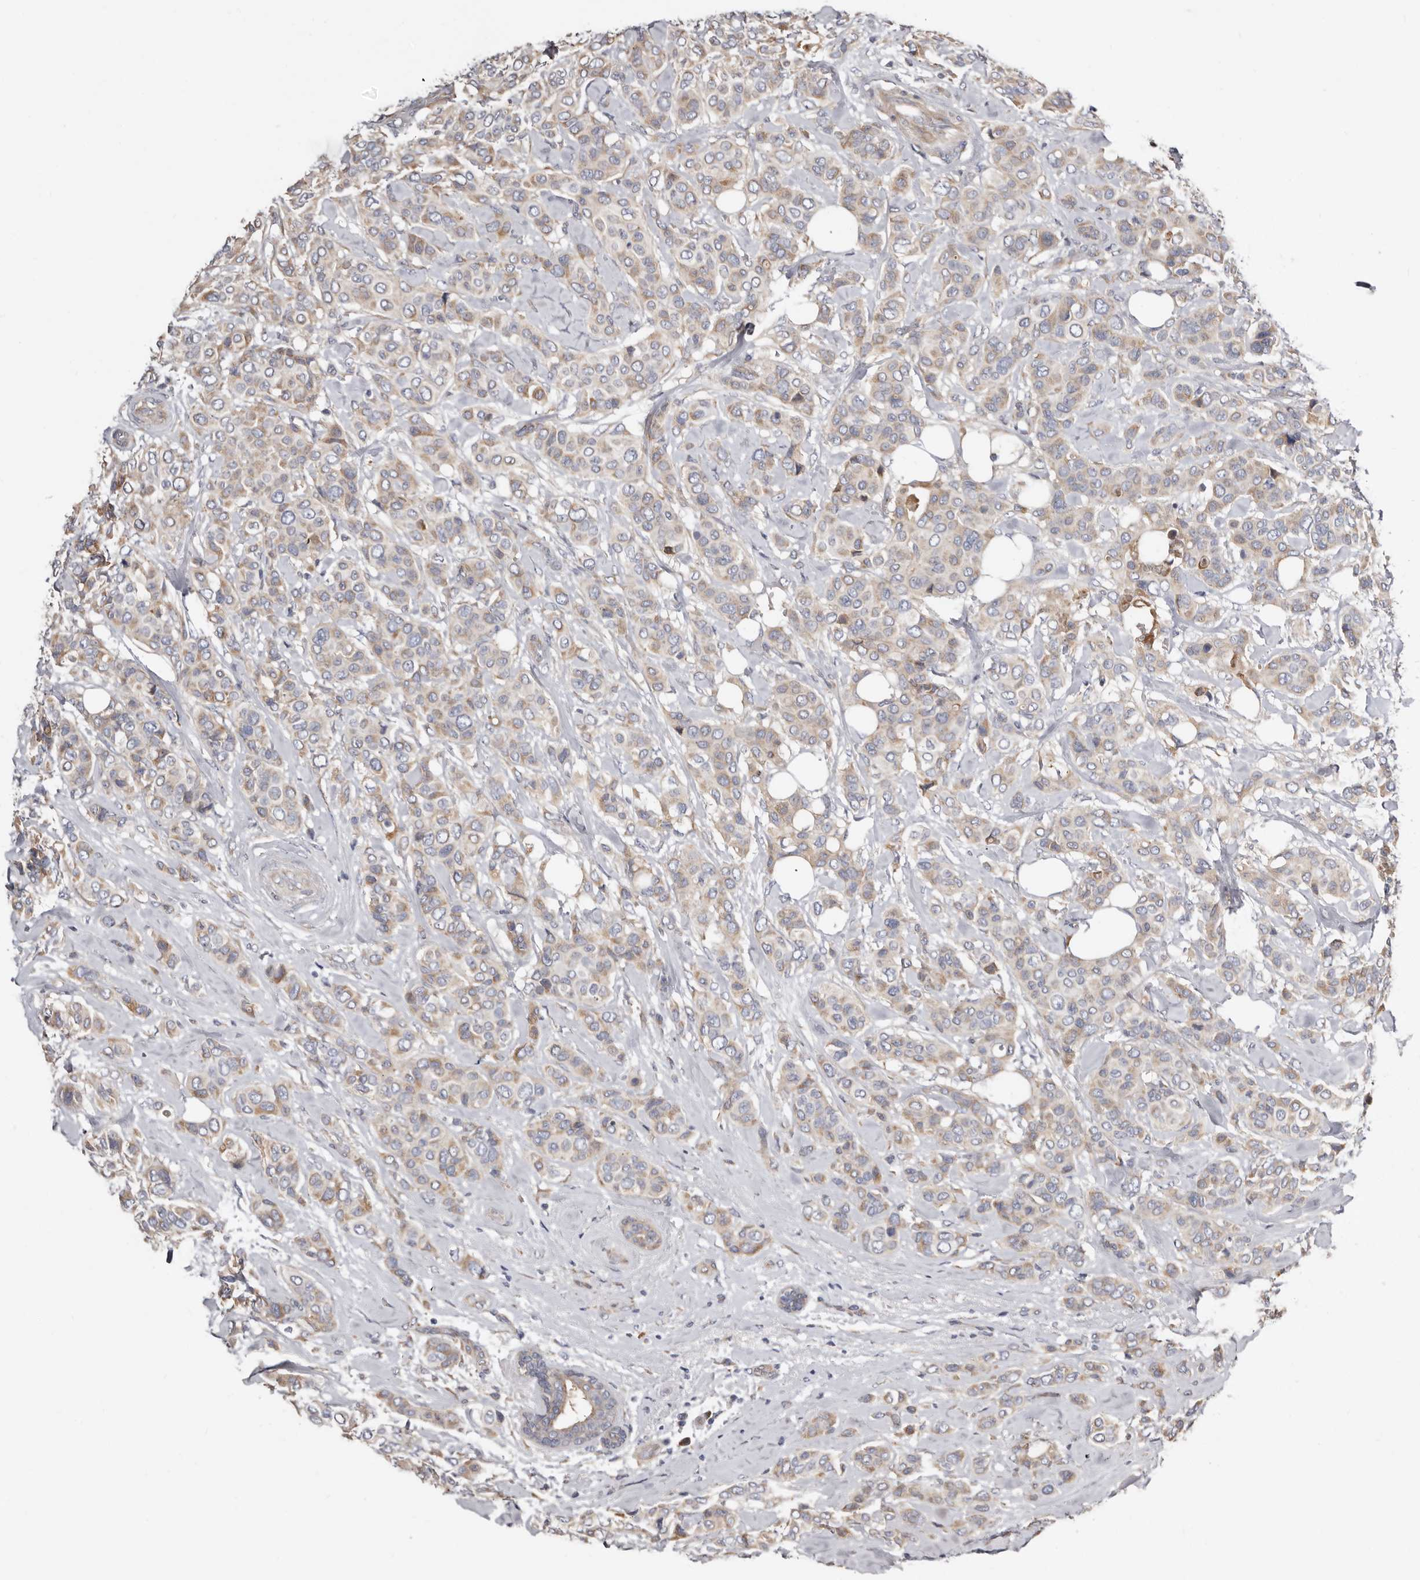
{"staining": {"intensity": "weak", "quantity": "25%-75%", "location": "cytoplasmic/membranous"}, "tissue": "breast cancer", "cell_type": "Tumor cells", "image_type": "cancer", "snomed": [{"axis": "morphology", "description": "Lobular carcinoma"}, {"axis": "topography", "description": "Breast"}], "caption": "Immunohistochemical staining of human breast cancer (lobular carcinoma) reveals low levels of weak cytoplasmic/membranous protein staining in about 25%-75% of tumor cells.", "gene": "ASIC5", "patient": {"sex": "female", "age": 51}}